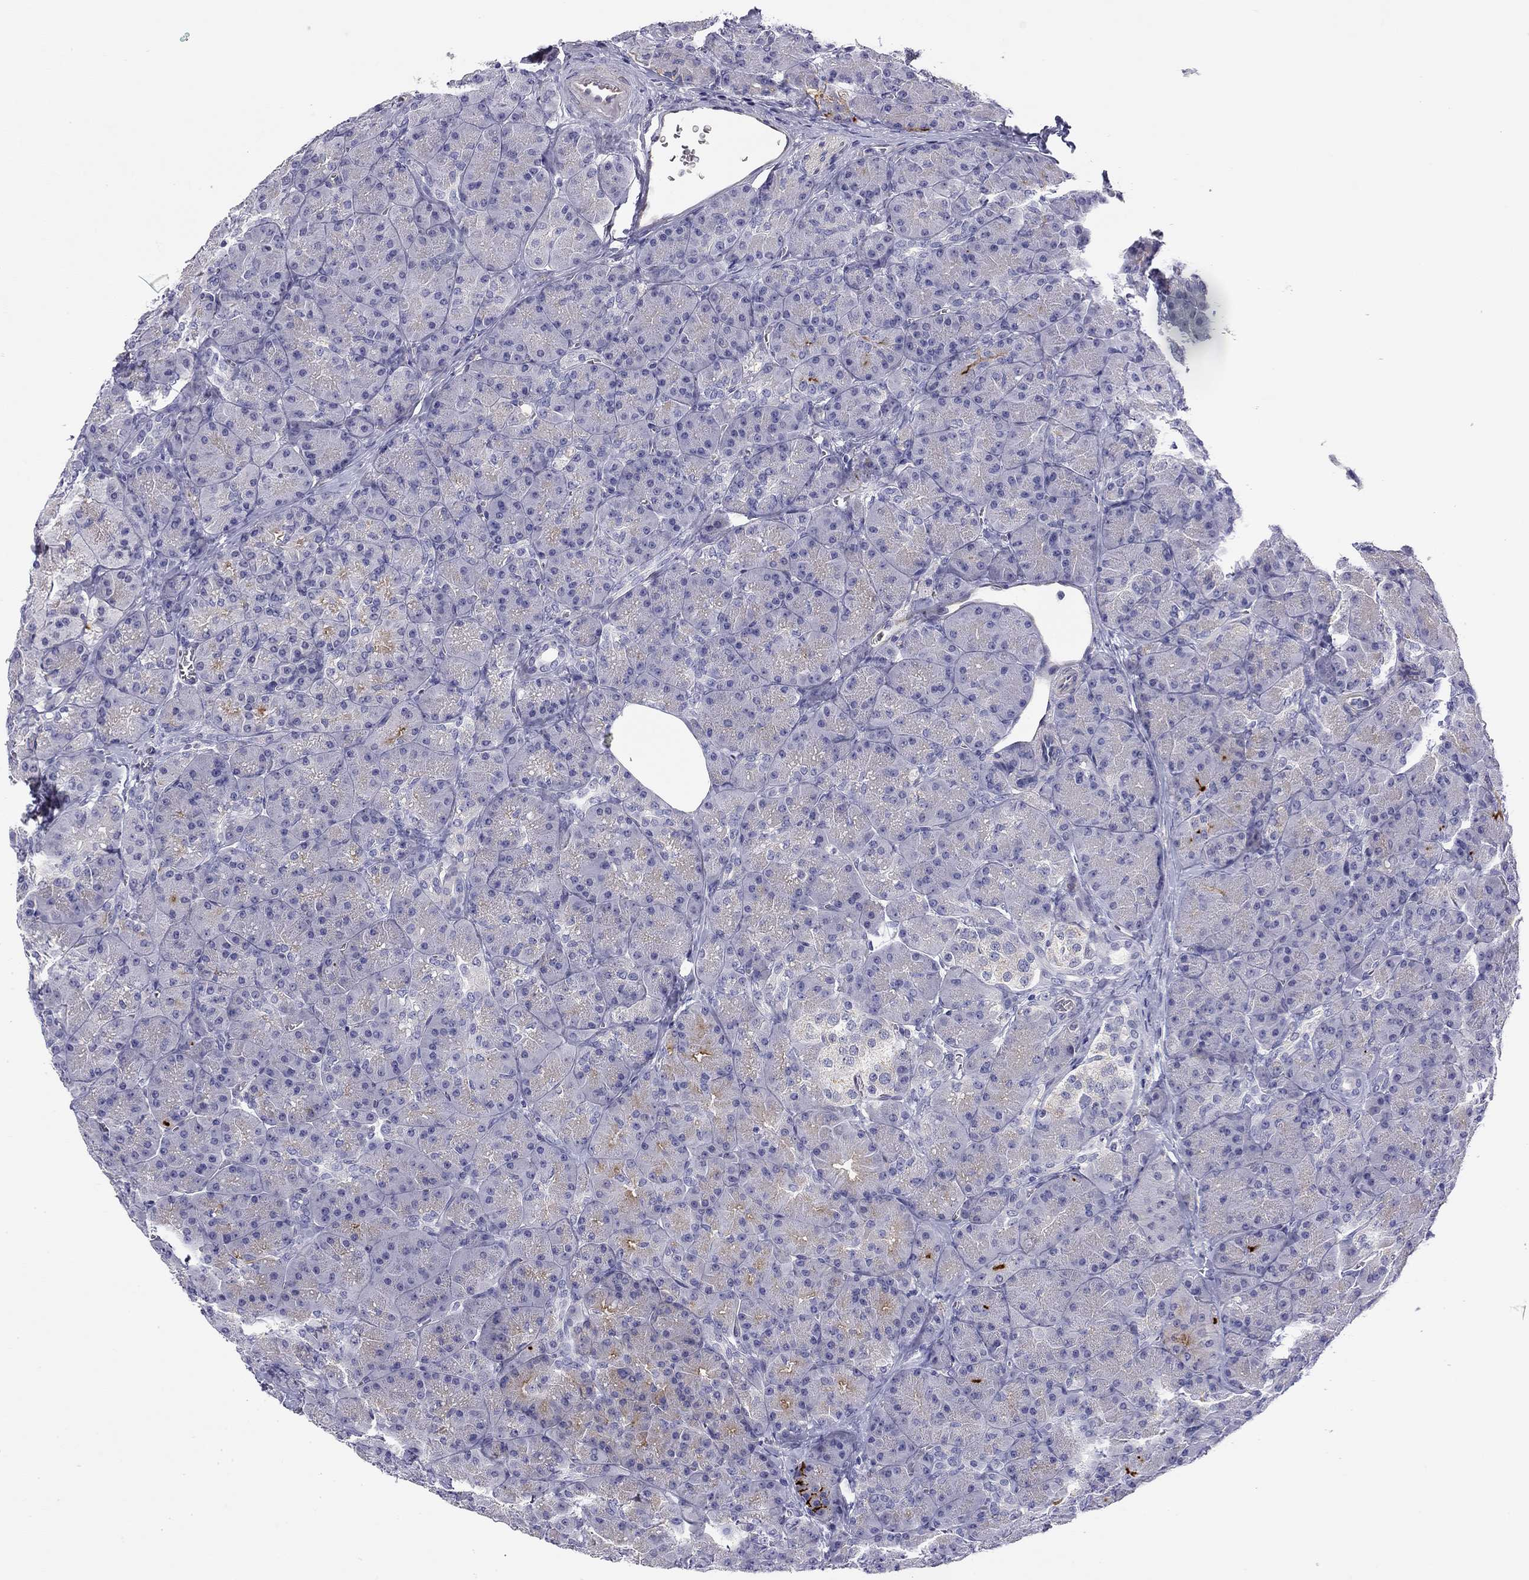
{"staining": {"intensity": "strong", "quantity": "<25%", "location": "cytoplasmic/membranous"}, "tissue": "pancreas", "cell_type": "Exocrine glandular cells", "image_type": "normal", "snomed": [{"axis": "morphology", "description": "Normal tissue, NOS"}, {"axis": "topography", "description": "Pancreas"}], "caption": "A brown stain highlights strong cytoplasmic/membranous staining of a protein in exocrine glandular cells of unremarkable pancreas.", "gene": "RTL1", "patient": {"sex": "male", "age": 57}}